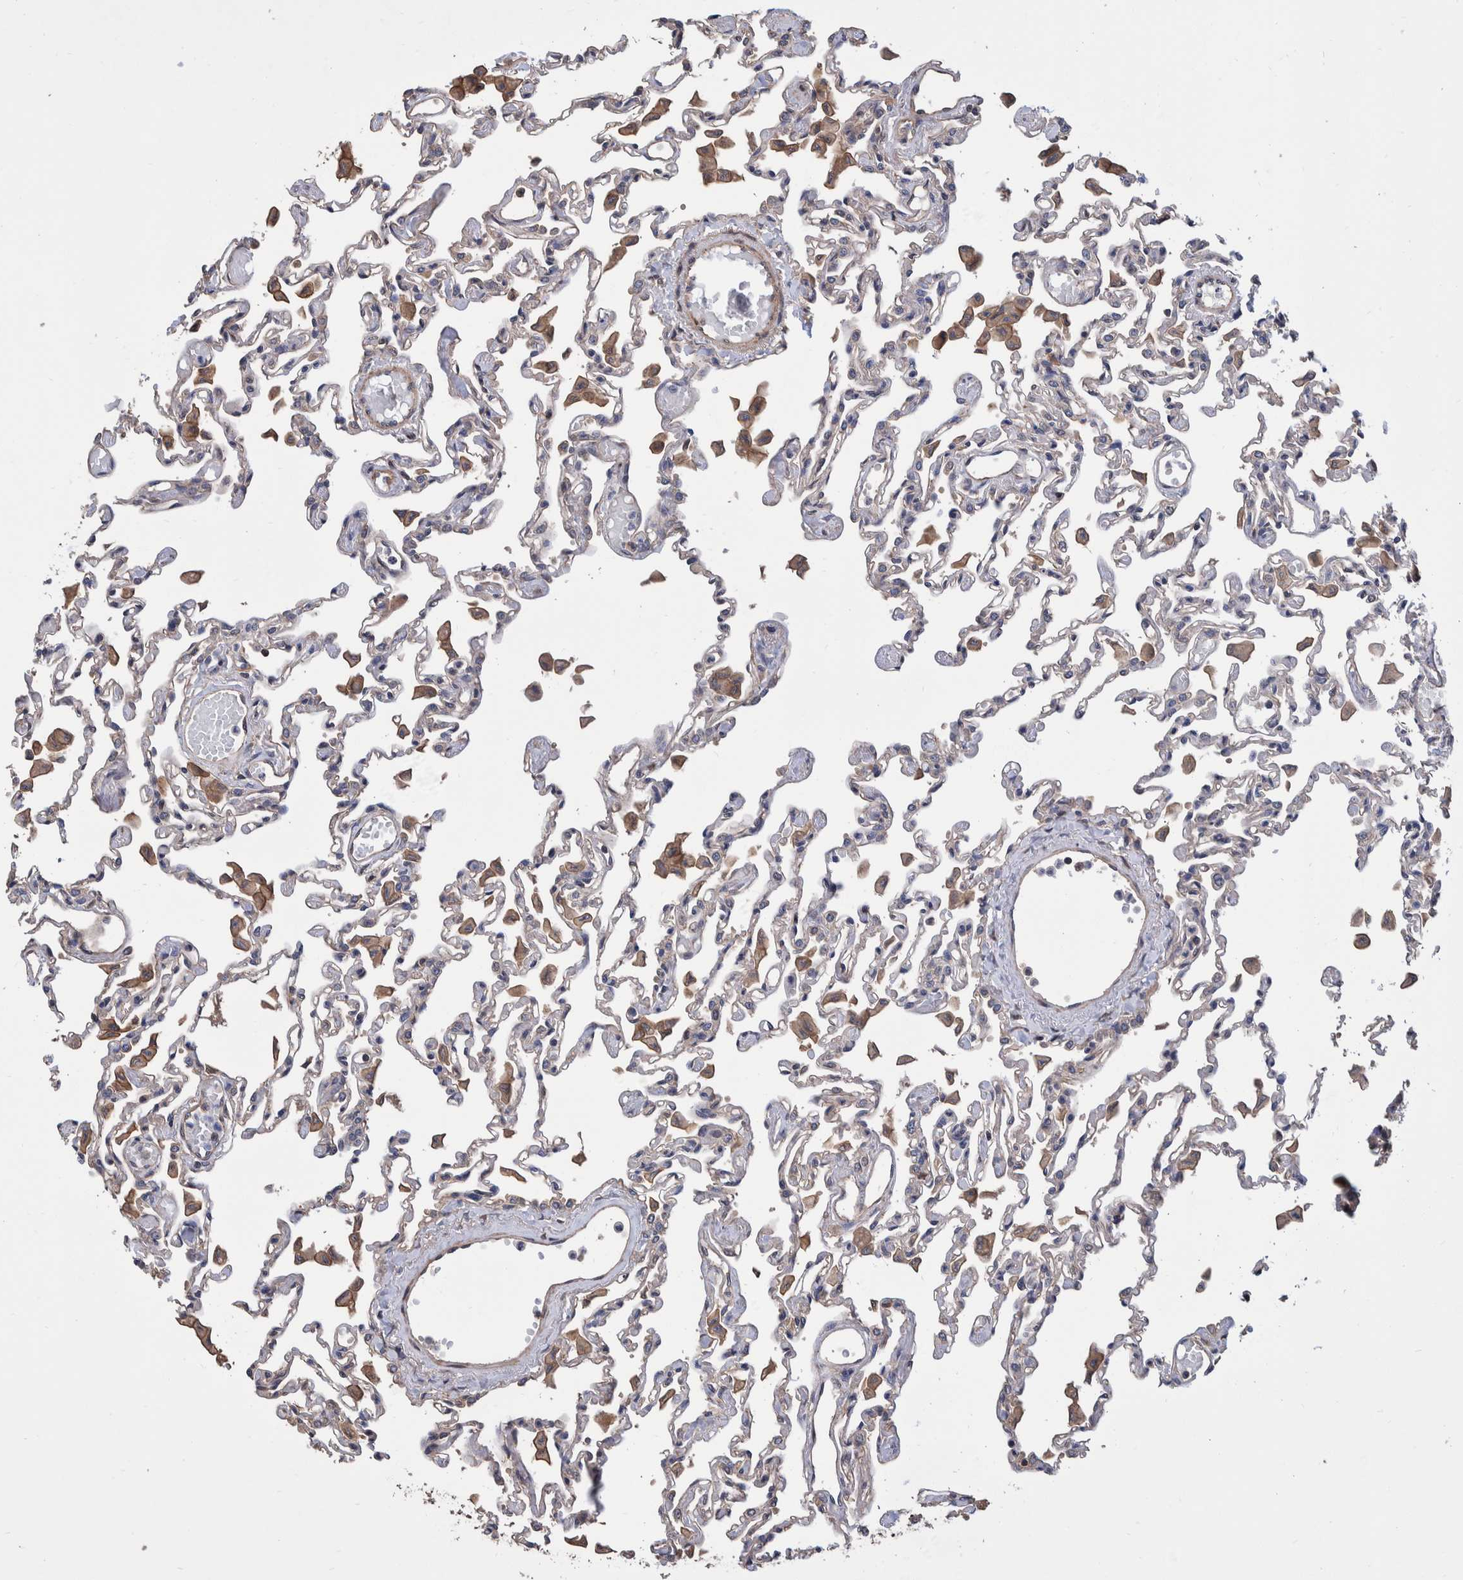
{"staining": {"intensity": "negative", "quantity": "none", "location": "none"}, "tissue": "lung", "cell_type": "Alveolar cells", "image_type": "normal", "snomed": [{"axis": "morphology", "description": "Normal tissue, NOS"}, {"axis": "topography", "description": "Bronchus"}, {"axis": "topography", "description": "Lung"}], "caption": "An image of human lung is negative for staining in alveolar cells. (DAB (3,3'-diaminobenzidine) immunohistochemistry, high magnification).", "gene": "SLC45A4", "patient": {"sex": "female", "age": 49}}